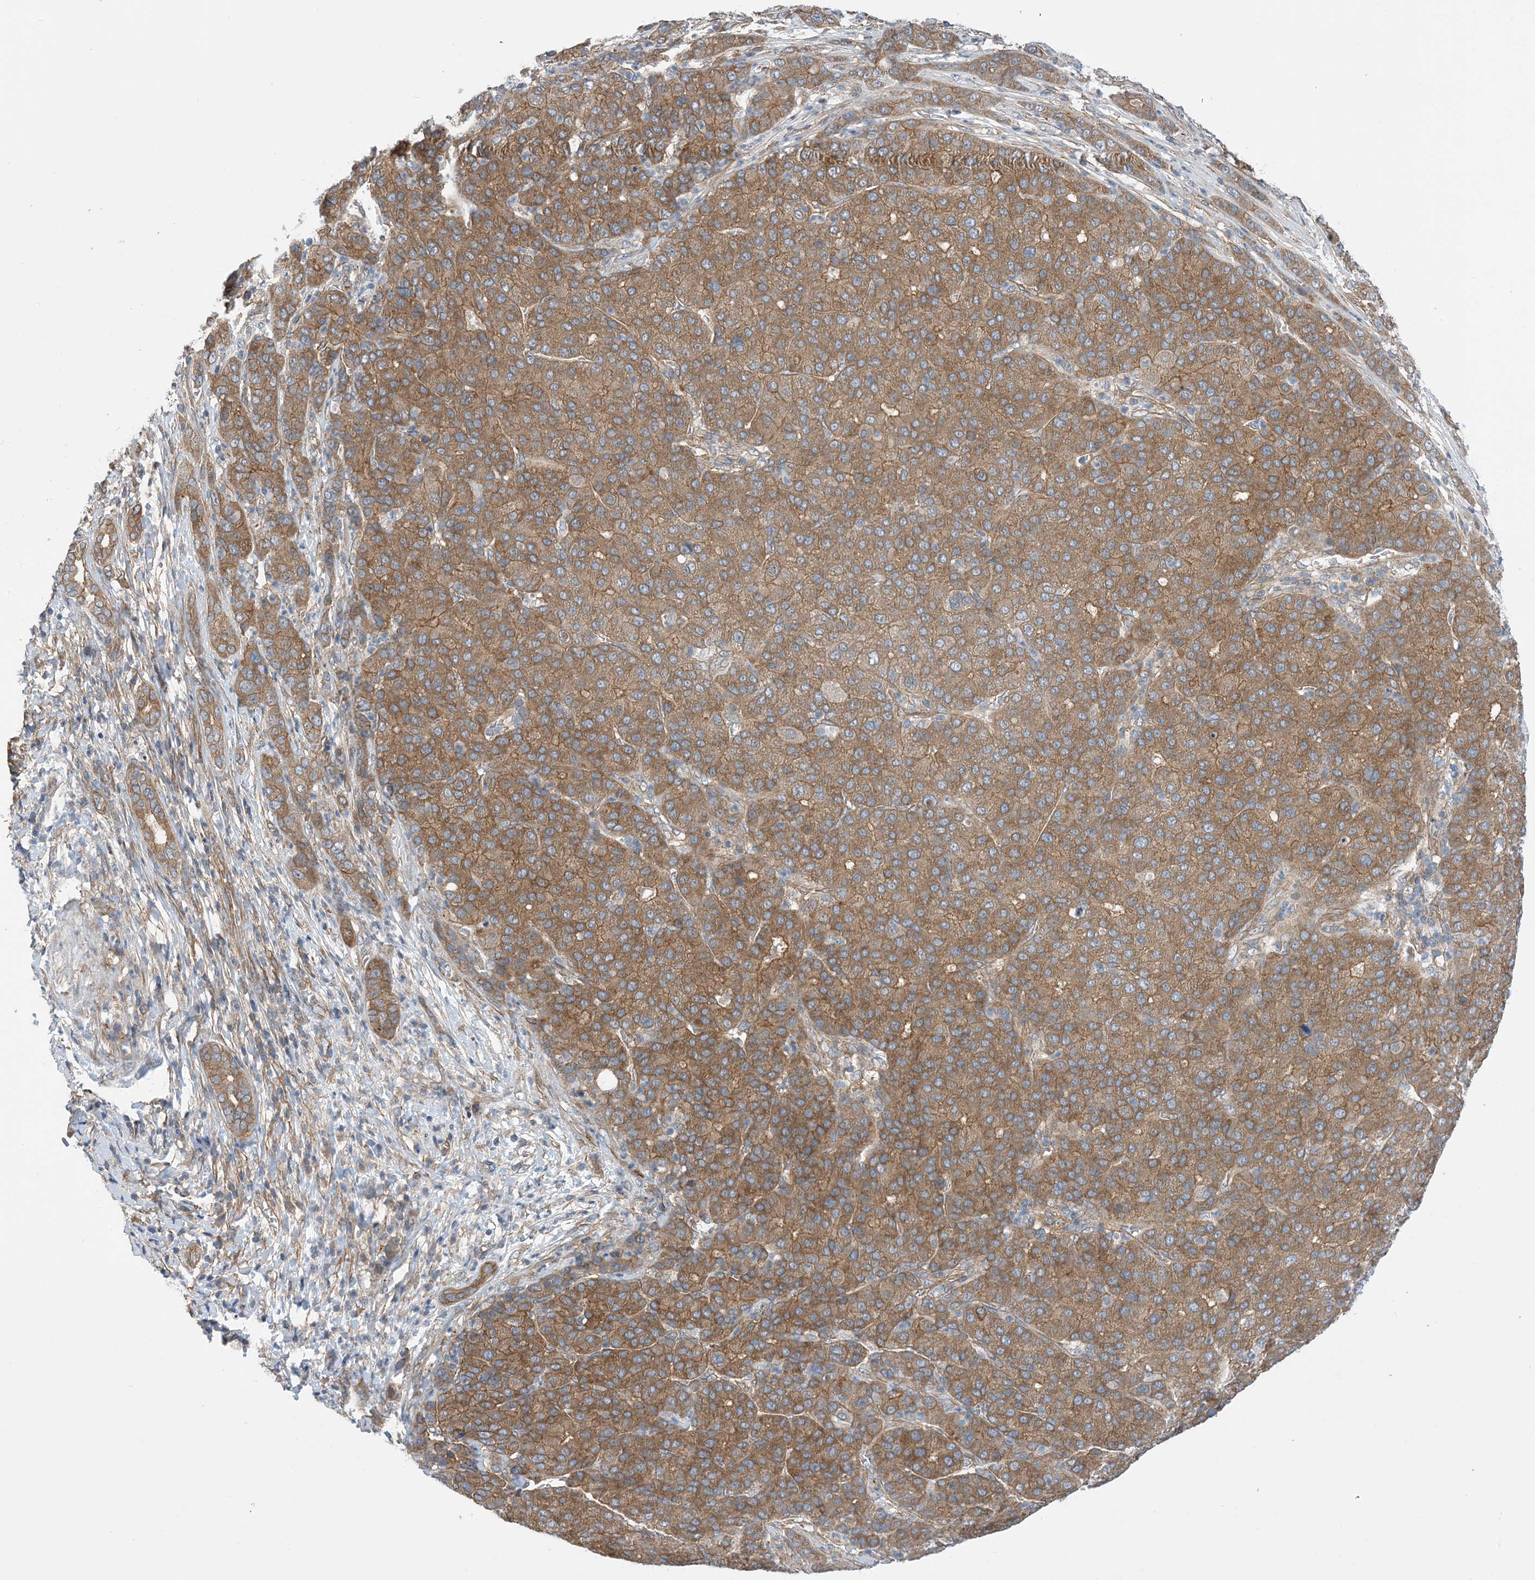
{"staining": {"intensity": "moderate", "quantity": ">75%", "location": "cytoplasmic/membranous"}, "tissue": "liver cancer", "cell_type": "Tumor cells", "image_type": "cancer", "snomed": [{"axis": "morphology", "description": "Carcinoma, Hepatocellular, NOS"}, {"axis": "topography", "description": "Liver"}], "caption": "Human liver cancer (hepatocellular carcinoma) stained for a protein (brown) reveals moderate cytoplasmic/membranous positive expression in about >75% of tumor cells.", "gene": "EHBP1", "patient": {"sex": "male", "age": 65}}